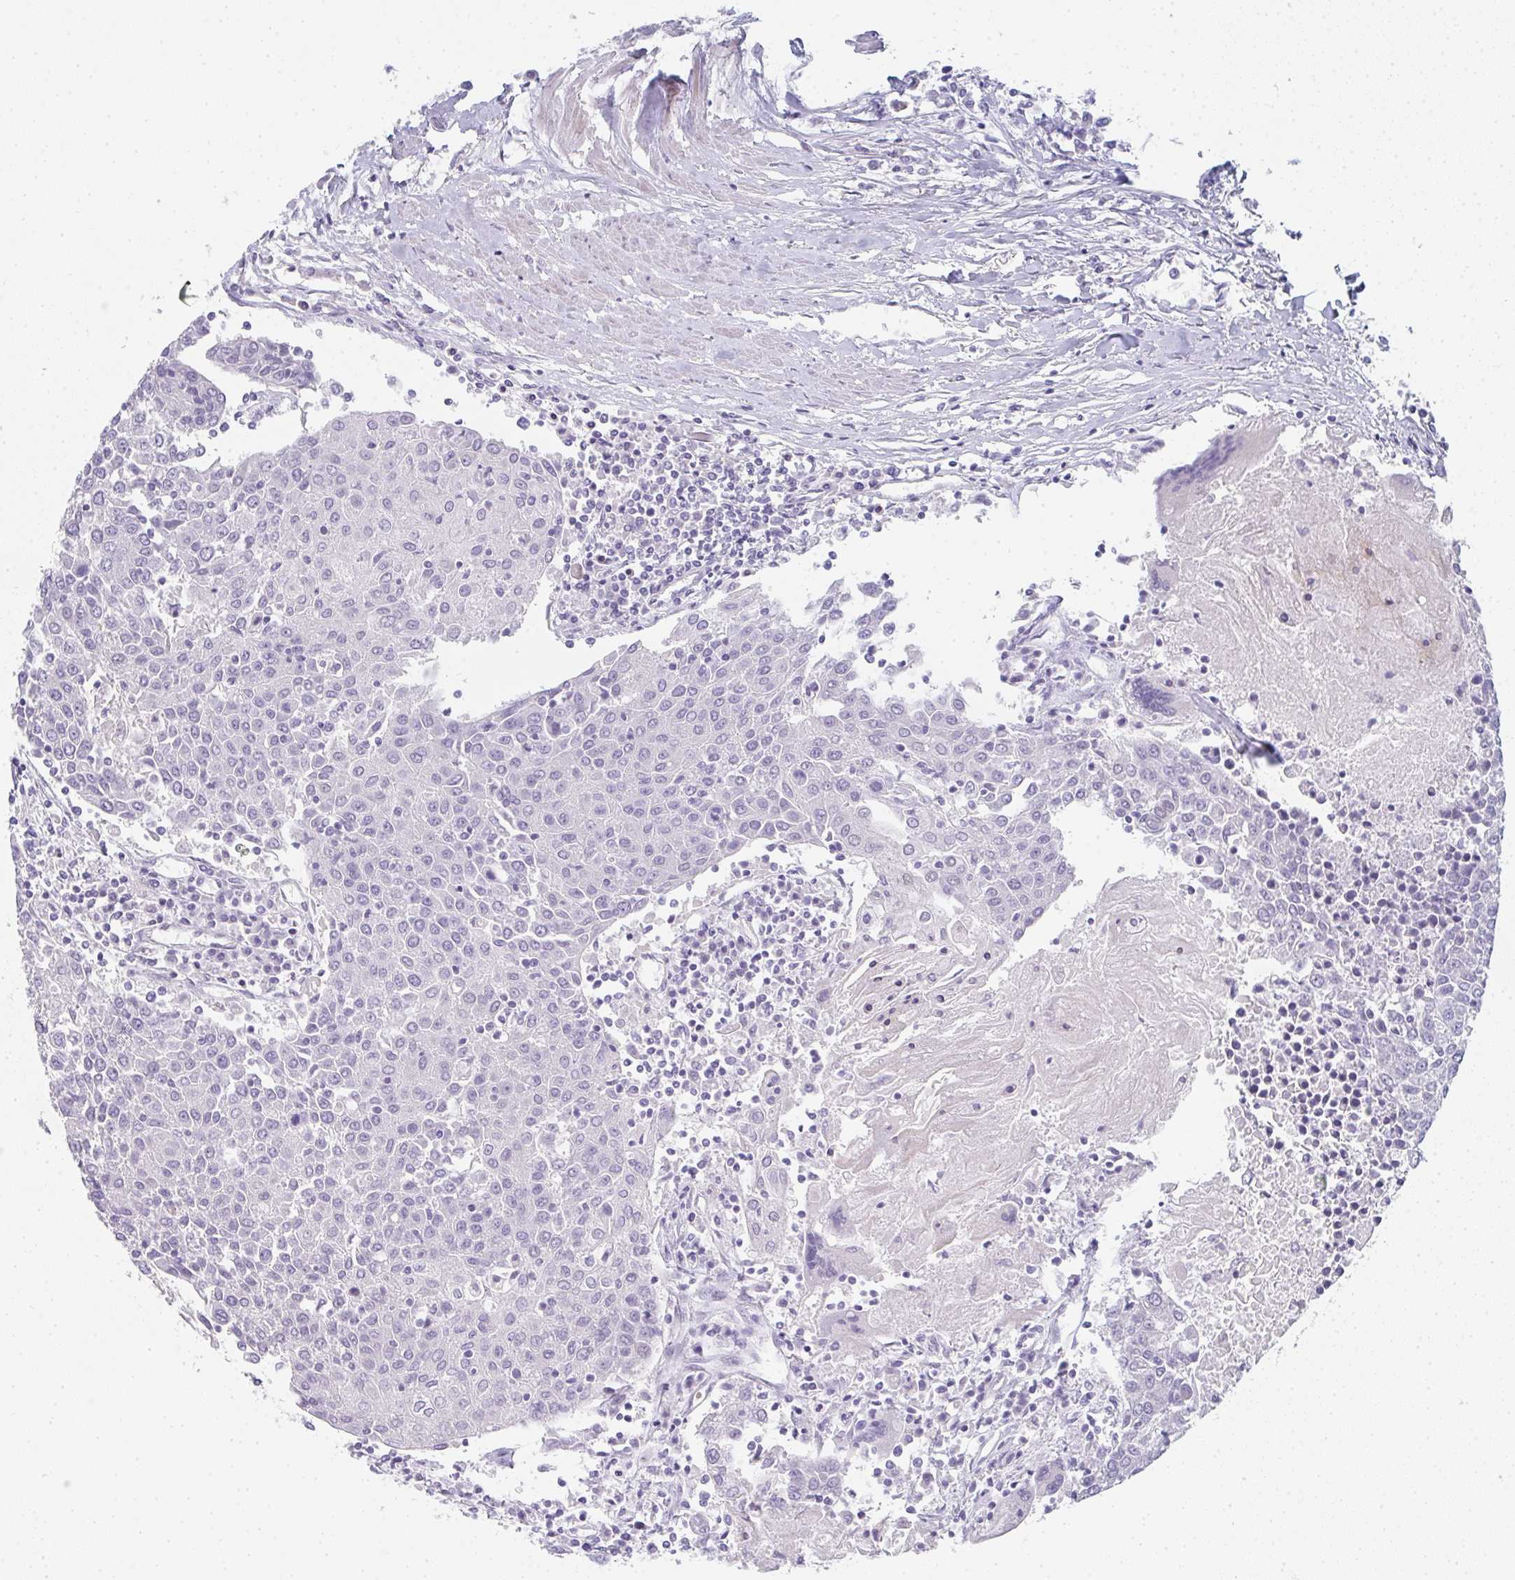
{"staining": {"intensity": "negative", "quantity": "none", "location": "none"}, "tissue": "urothelial cancer", "cell_type": "Tumor cells", "image_type": "cancer", "snomed": [{"axis": "morphology", "description": "Urothelial carcinoma, High grade"}, {"axis": "topography", "description": "Urinary bladder"}], "caption": "Tumor cells show no significant positivity in urothelial carcinoma (high-grade). The staining is performed using DAB brown chromogen with nuclei counter-stained in using hematoxylin.", "gene": "NEU2", "patient": {"sex": "female", "age": 85}}